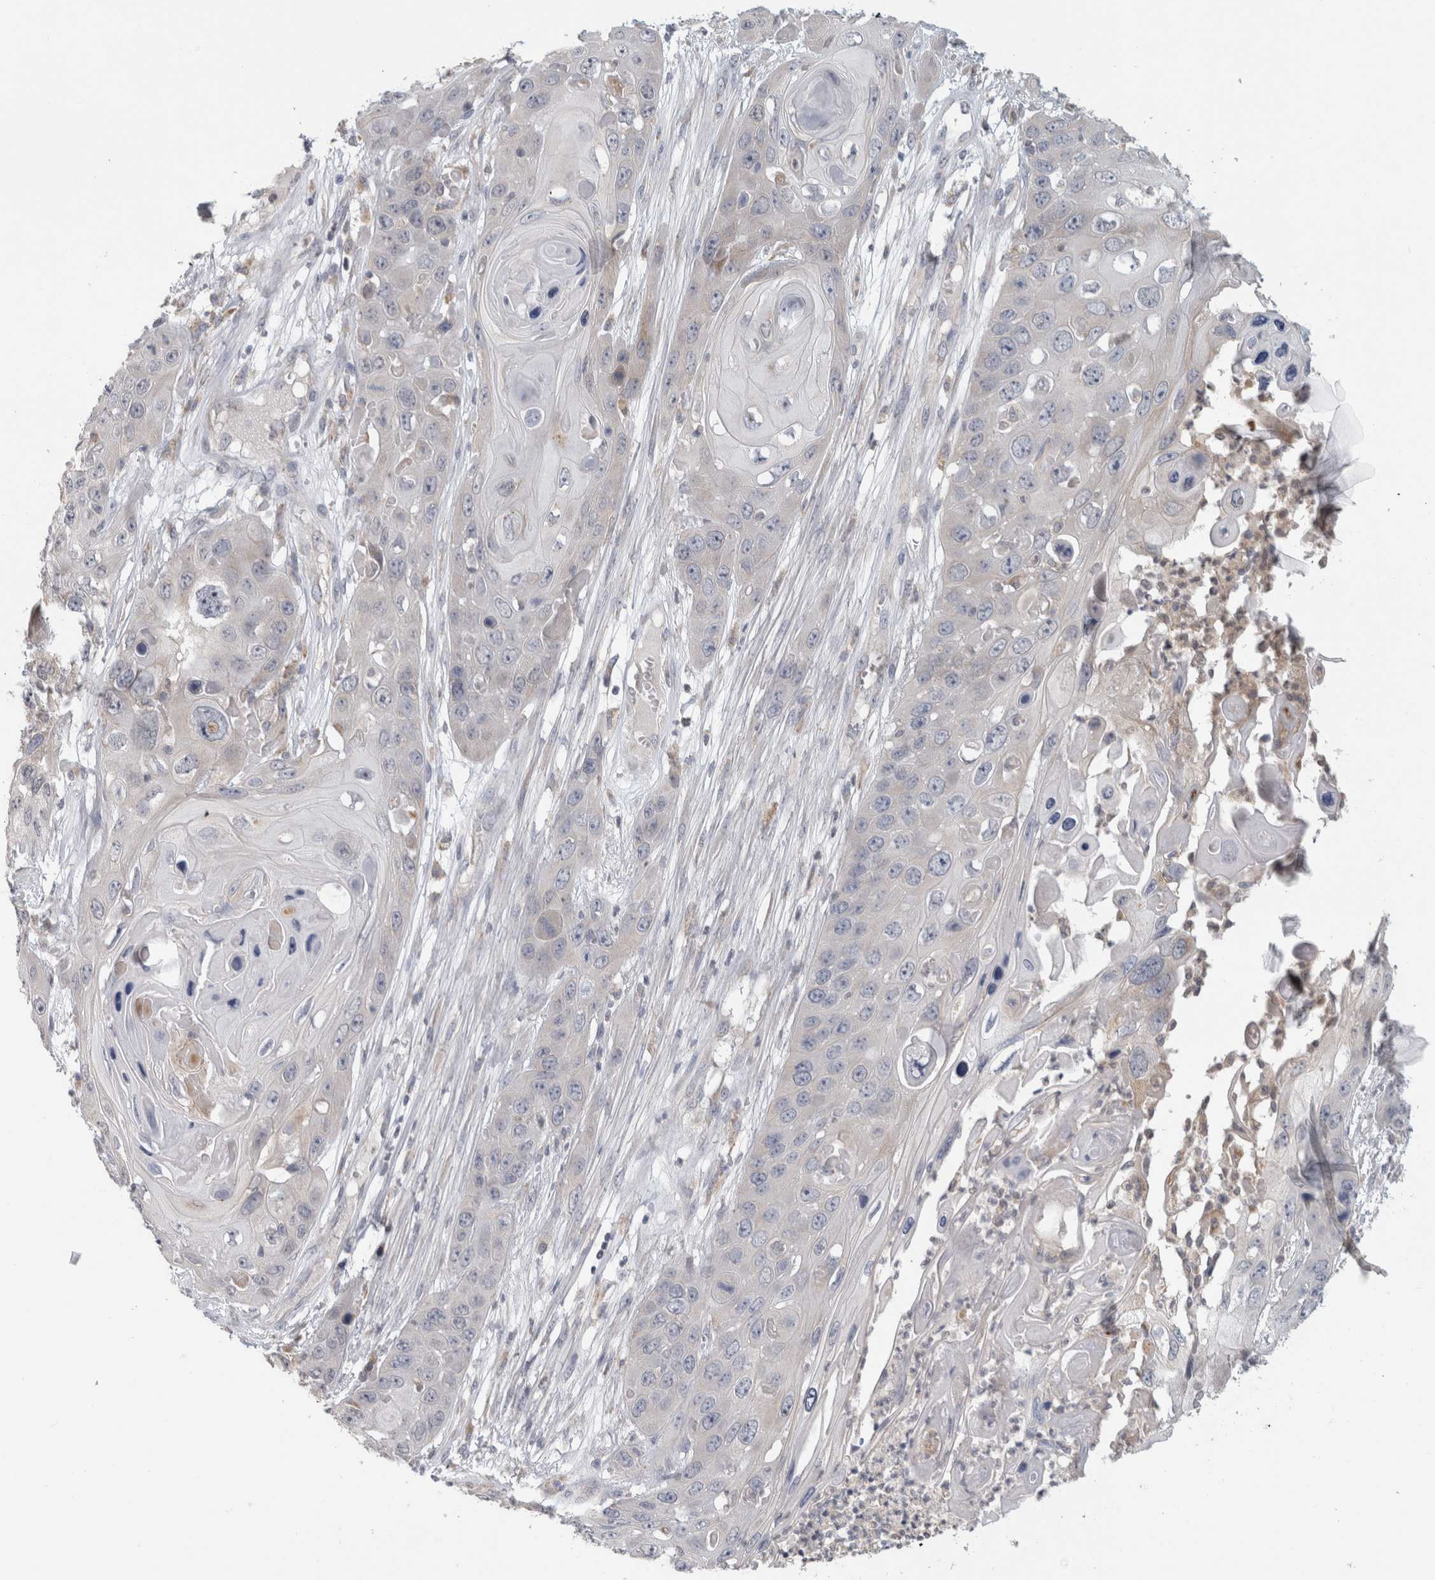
{"staining": {"intensity": "negative", "quantity": "none", "location": "none"}, "tissue": "skin cancer", "cell_type": "Tumor cells", "image_type": "cancer", "snomed": [{"axis": "morphology", "description": "Squamous cell carcinoma, NOS"}, {"axis": "topography", "description": "Skin"}], "caption": "Immunohistochemistry (IHC) histopathology image of human skin squamous cell carcinoma stained for a protein (brown), which shows no expression in tumor cells.", "gene": "RAB18", "patient": {"sex": "male", "age": 55}}